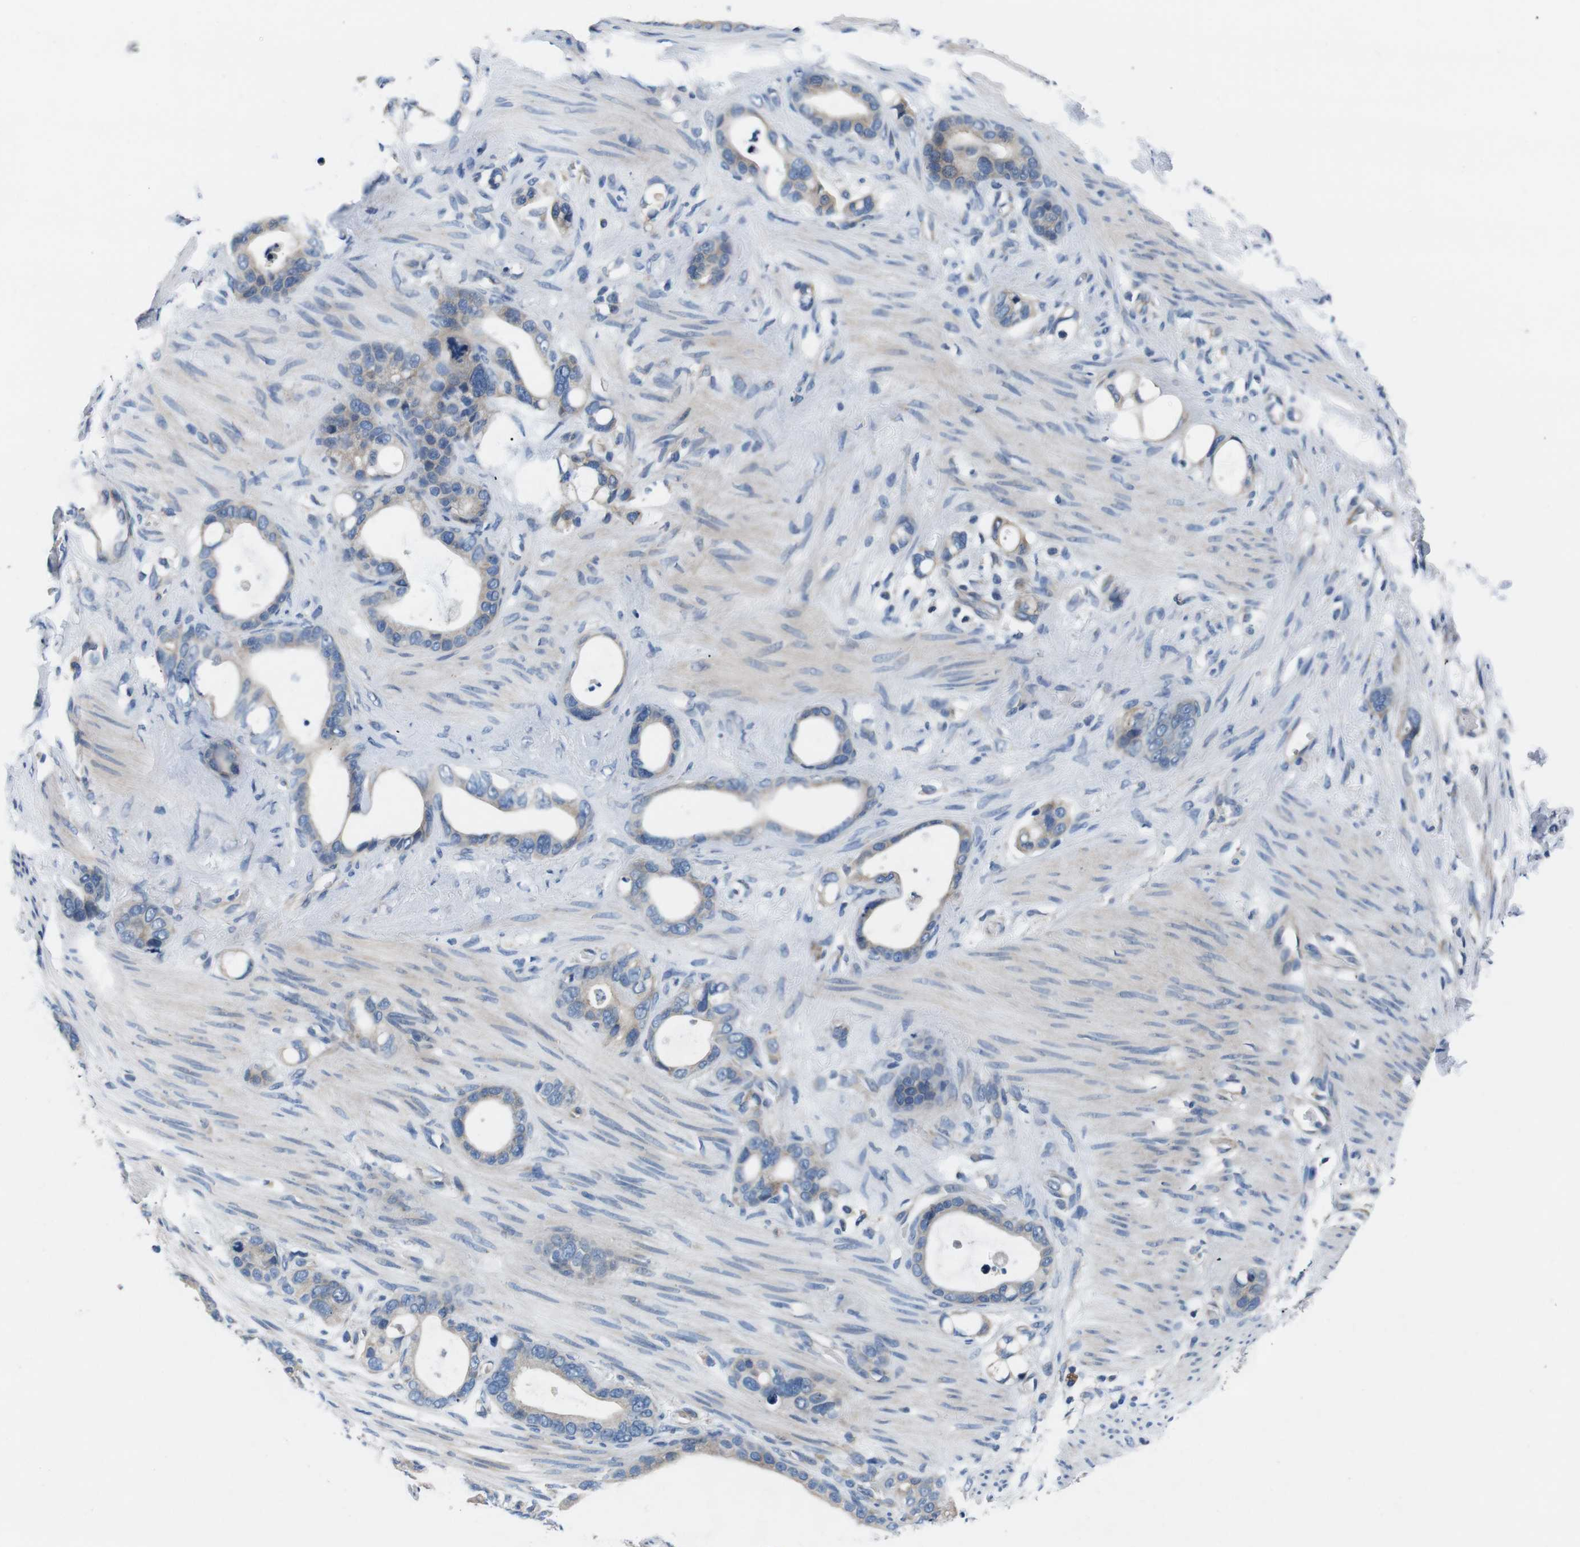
{"staining": {"intensity": "weak", "quantity": ">75%", "location": "cytoplasmic/membranous"}, "tissue": "stomach cancer", "cell_type": "Tumor cells", "image_type": "cancer", "snomed": [{"axis": "morphology", "description": "Adenocarcinoma, NOS"}, {"axis": "topography", "description": "Stomach"}], "caption": "Human stomach adenocarcinoma stained for a protein (brown) exhibits weak cytoplasmic/membranous positive positivity in about >75% of tumor cells.", "gene": "JAK1", "patient": {"sex": "female", "age": 75}}